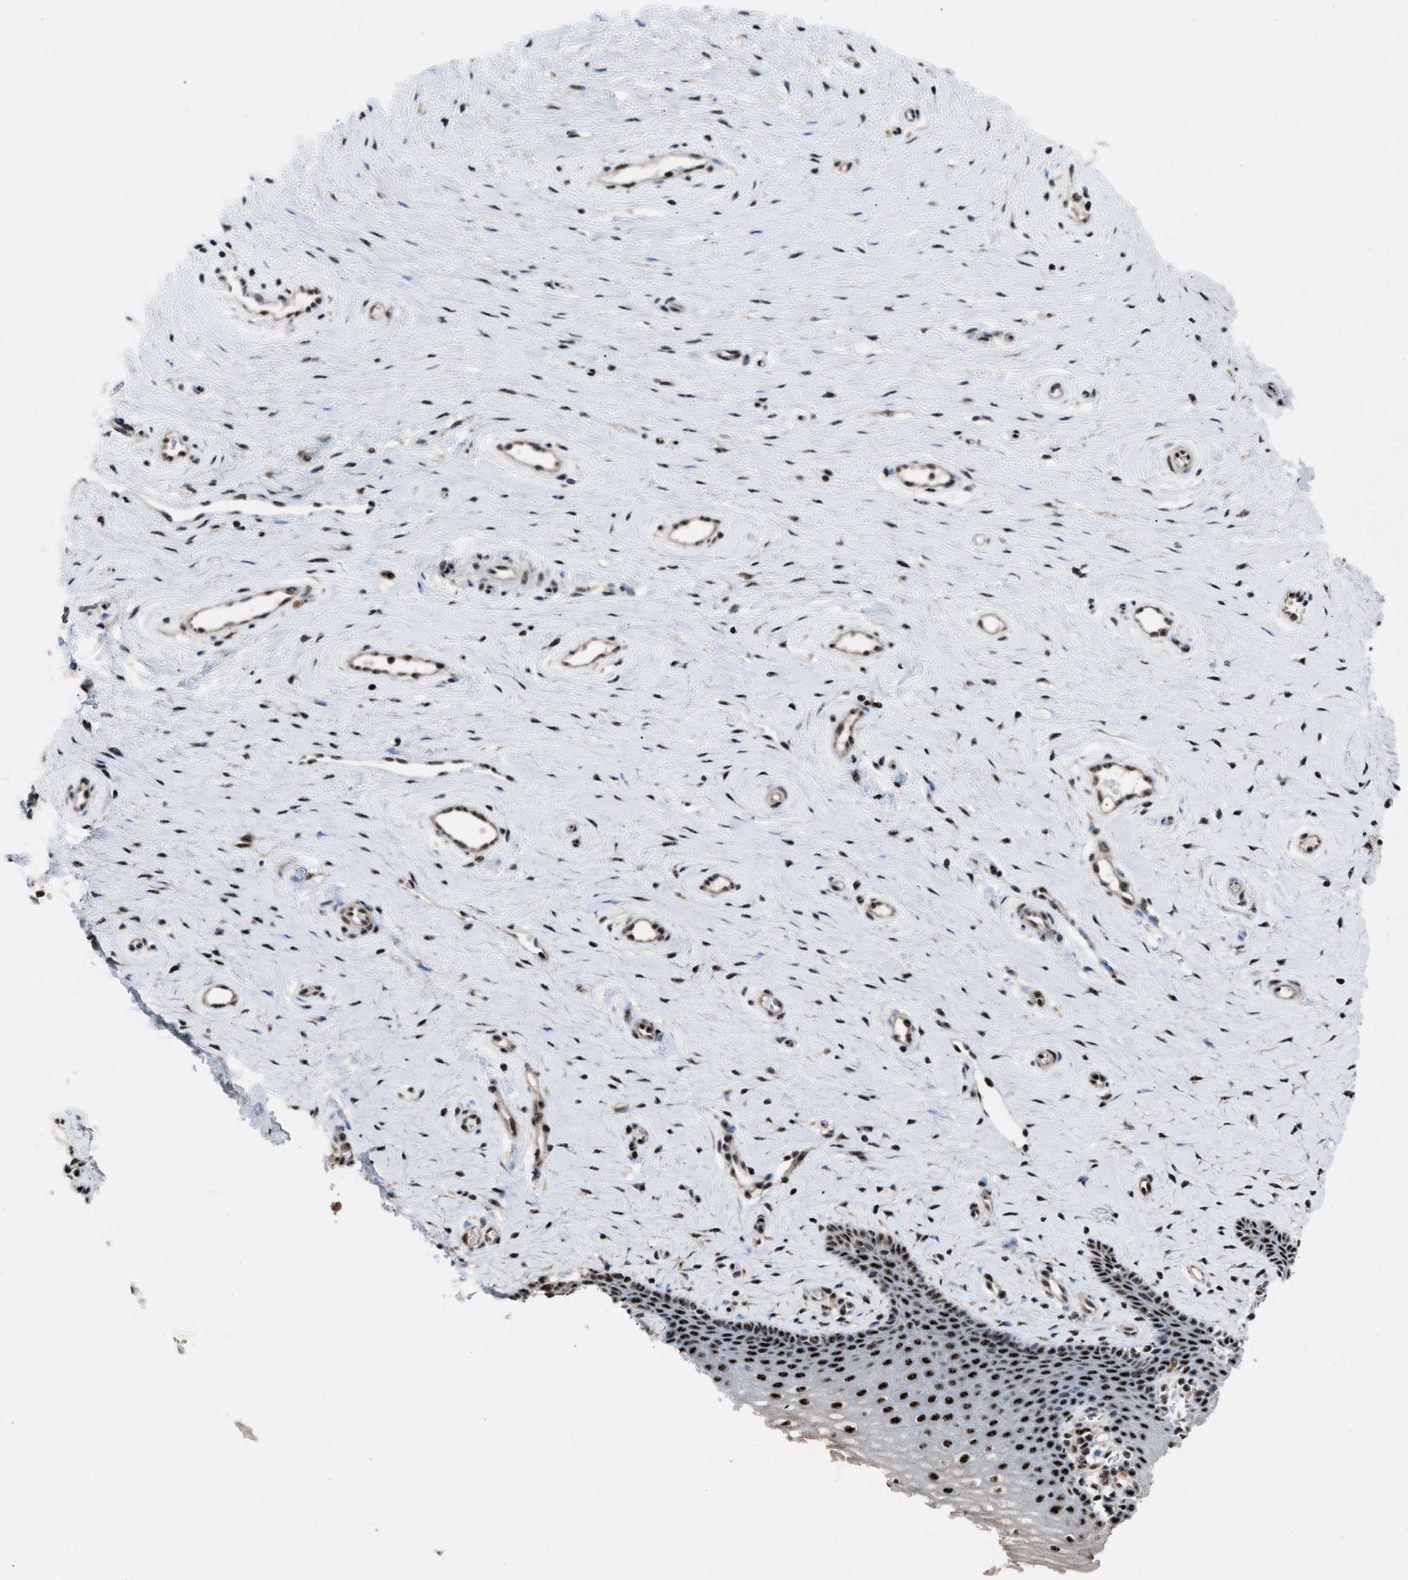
{"staining": {"intensity": "moderate", "quantity": ">75%", "location": "nuclear"}, "tissue": "cervix", "cell_type": "Squamous epithelial cells", "image_type": "normal", "snomed": [{"axis": "morphology", "description": "Normal tissue, NOS"}, {"axis": "topography", "description": "Cervix"}], "caption": "Human cervix stained for a protein (brown) reveals moderate nuclear positive positivity in approximately >75% of squamous epithelial cells.", "gene": "CENPP", "patient": {"sex": "female", "age": 39}}